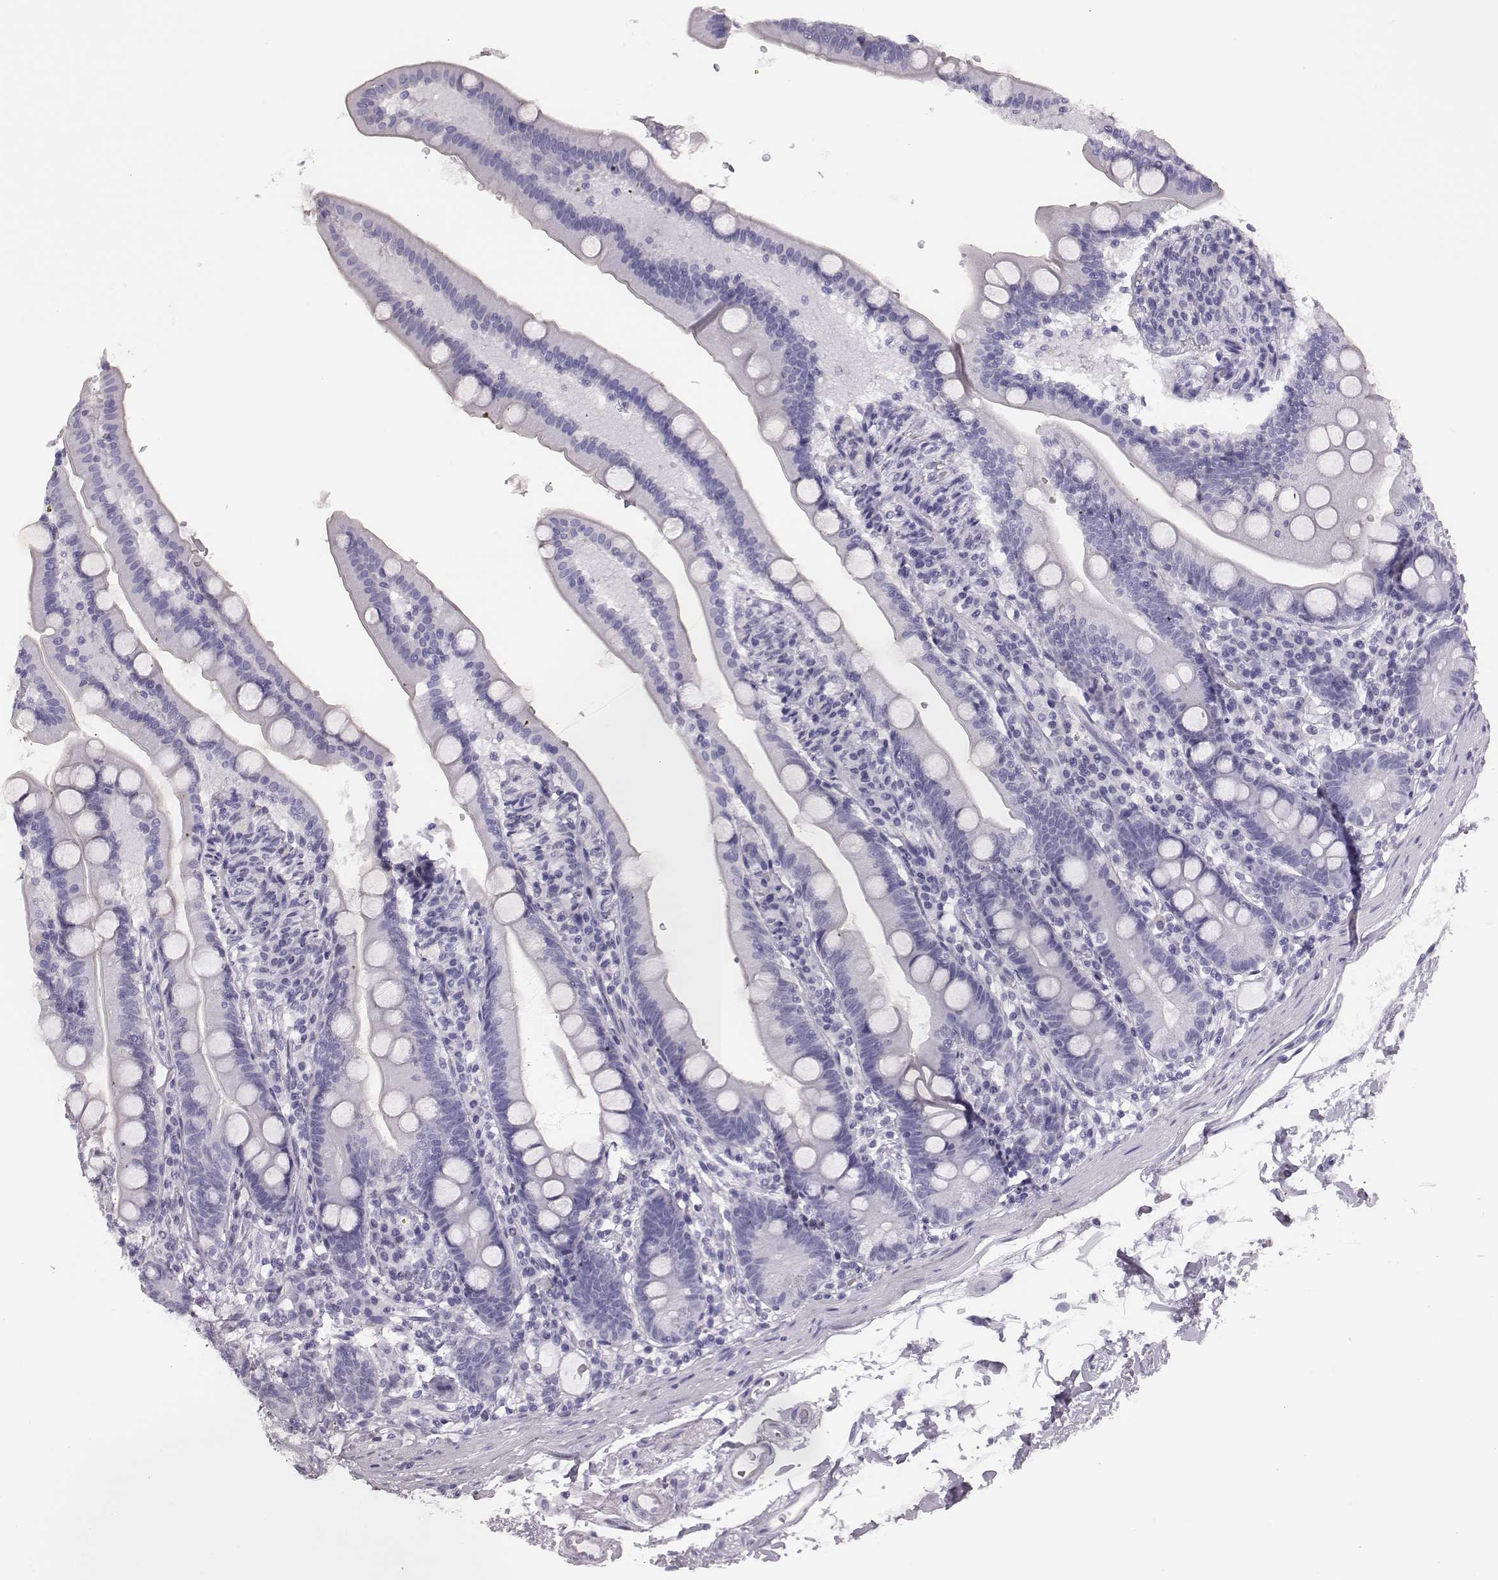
{"staining": {"intensity": "negative", "quantity": "none", "location": "none"}, "tissue": "duodenum", "cell_type": "Glandular cells", "image_type": "normal", "snomed": [{"axis": "morphology", "description": "Normal tissue, NOS"}, {"axis": "topography", "description": "Duodenum"}], "caption": "DAB (3,3'-diaminobenzidine) immunohistochemical staining of unremarkable human duodenum reveals no significant staining in glandular cells.", "gene": "H1", "patient": {"sex": "female", "age": 67}}